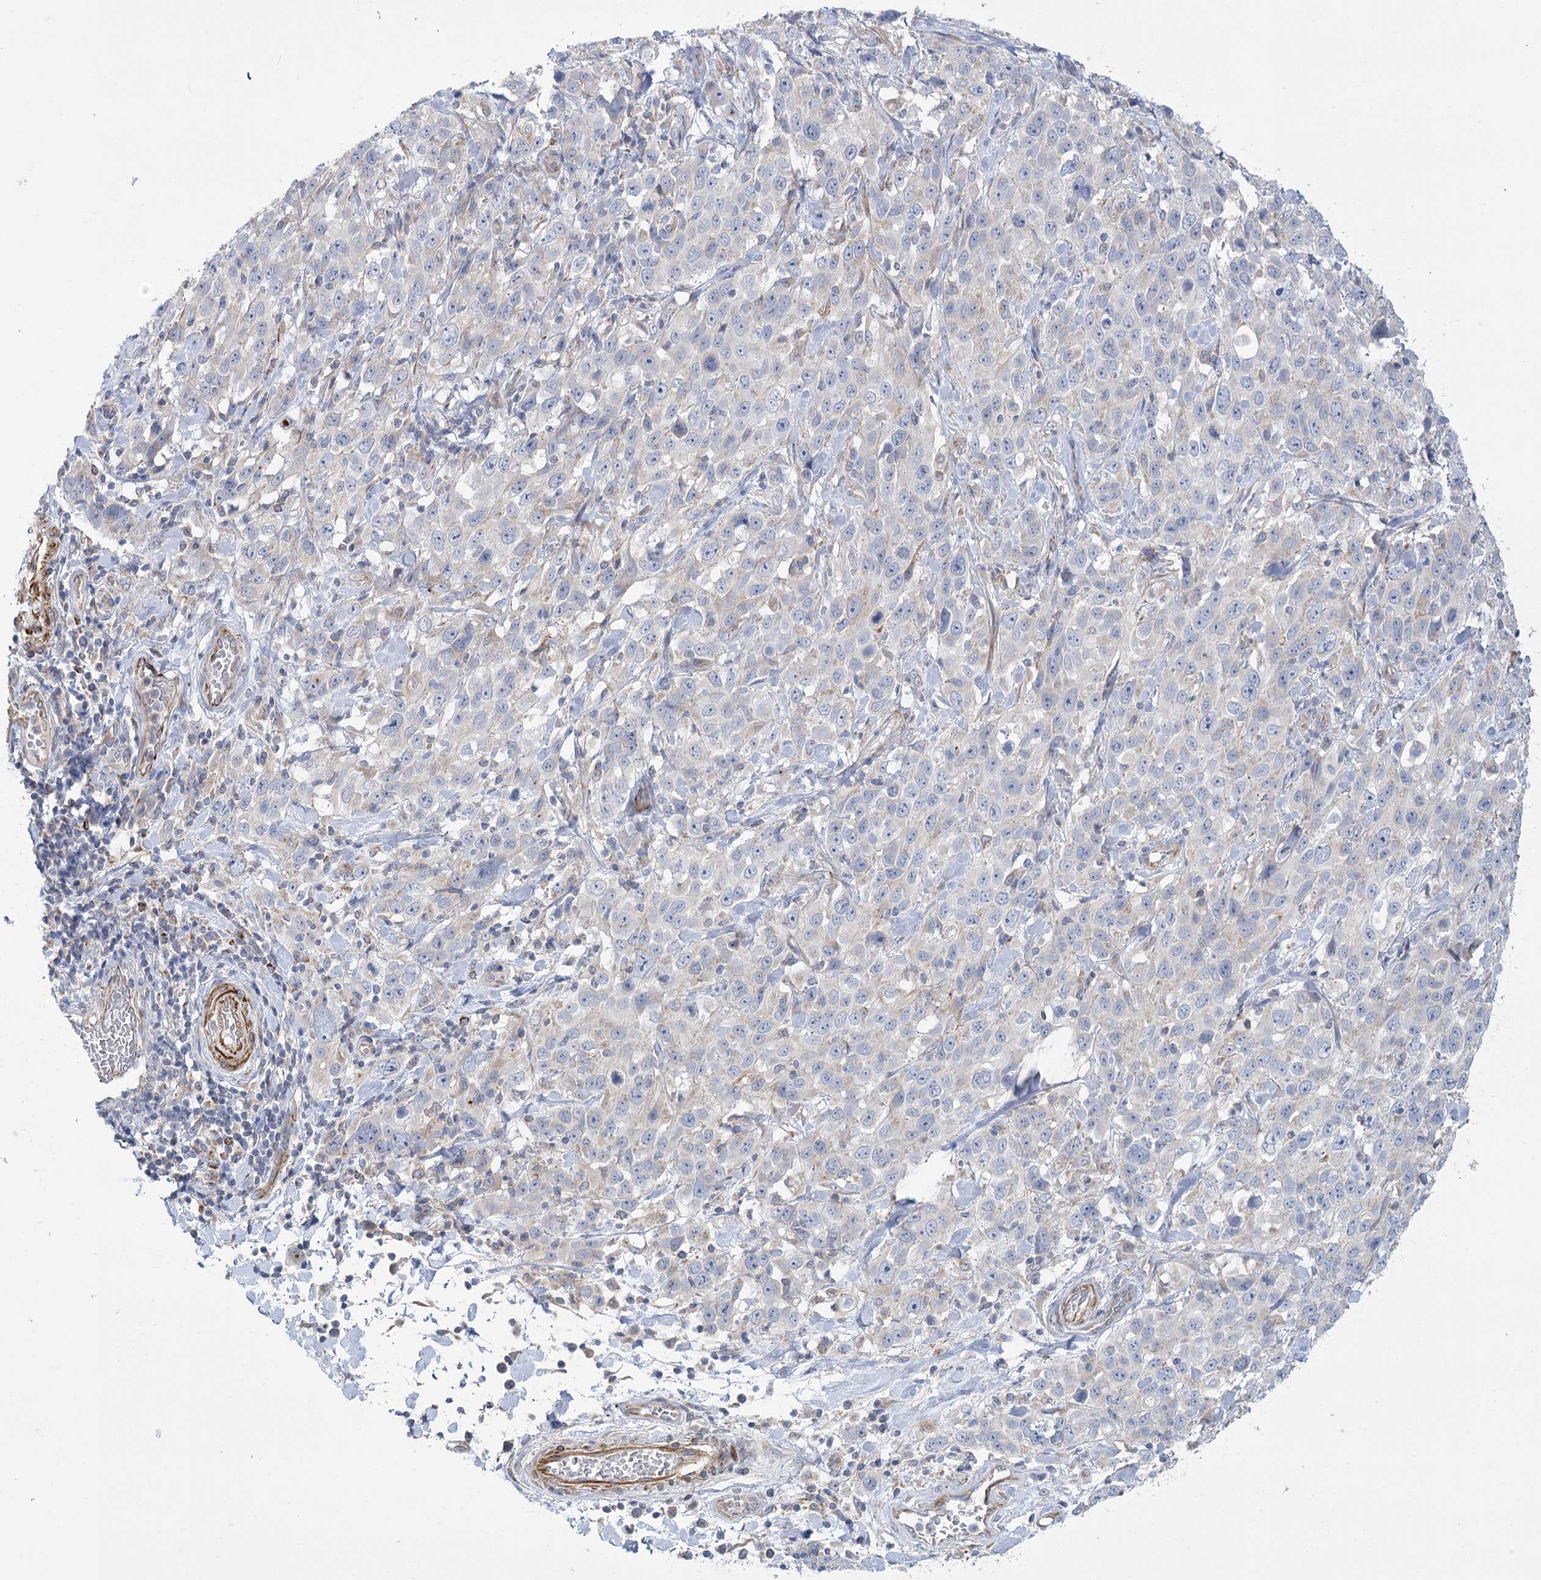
{"staining": {"intensity": "negative", "quantity": "none", "location": "none"}, "tissue": "stomach cancer", "cell_type": "Tumor cells", "image_type": "cancer", "snomed": [{"axis": "morphology", "description": "Normal tissue, NOS"}, {"axis": "morphology", "description": "Adenocarcinoma, NOS"}, {"axis": "topography", "description": "Lymph node"}, {"axis": "topography", "description": "Stomach"}], "caption": "Immunohistochemistry histopathology image of neoplastic tissue: human stomach cancer (adenocarcinoma) stained with DAB (3,3'-diaminobenzidine) demonstrates no significant protein staining in tumor cells. (DAB immunohistochemistry (IHC) with hematoxylin counter stain).", "gene": "DHTKD1", "patient": {"sex": "male", "age": 48}}